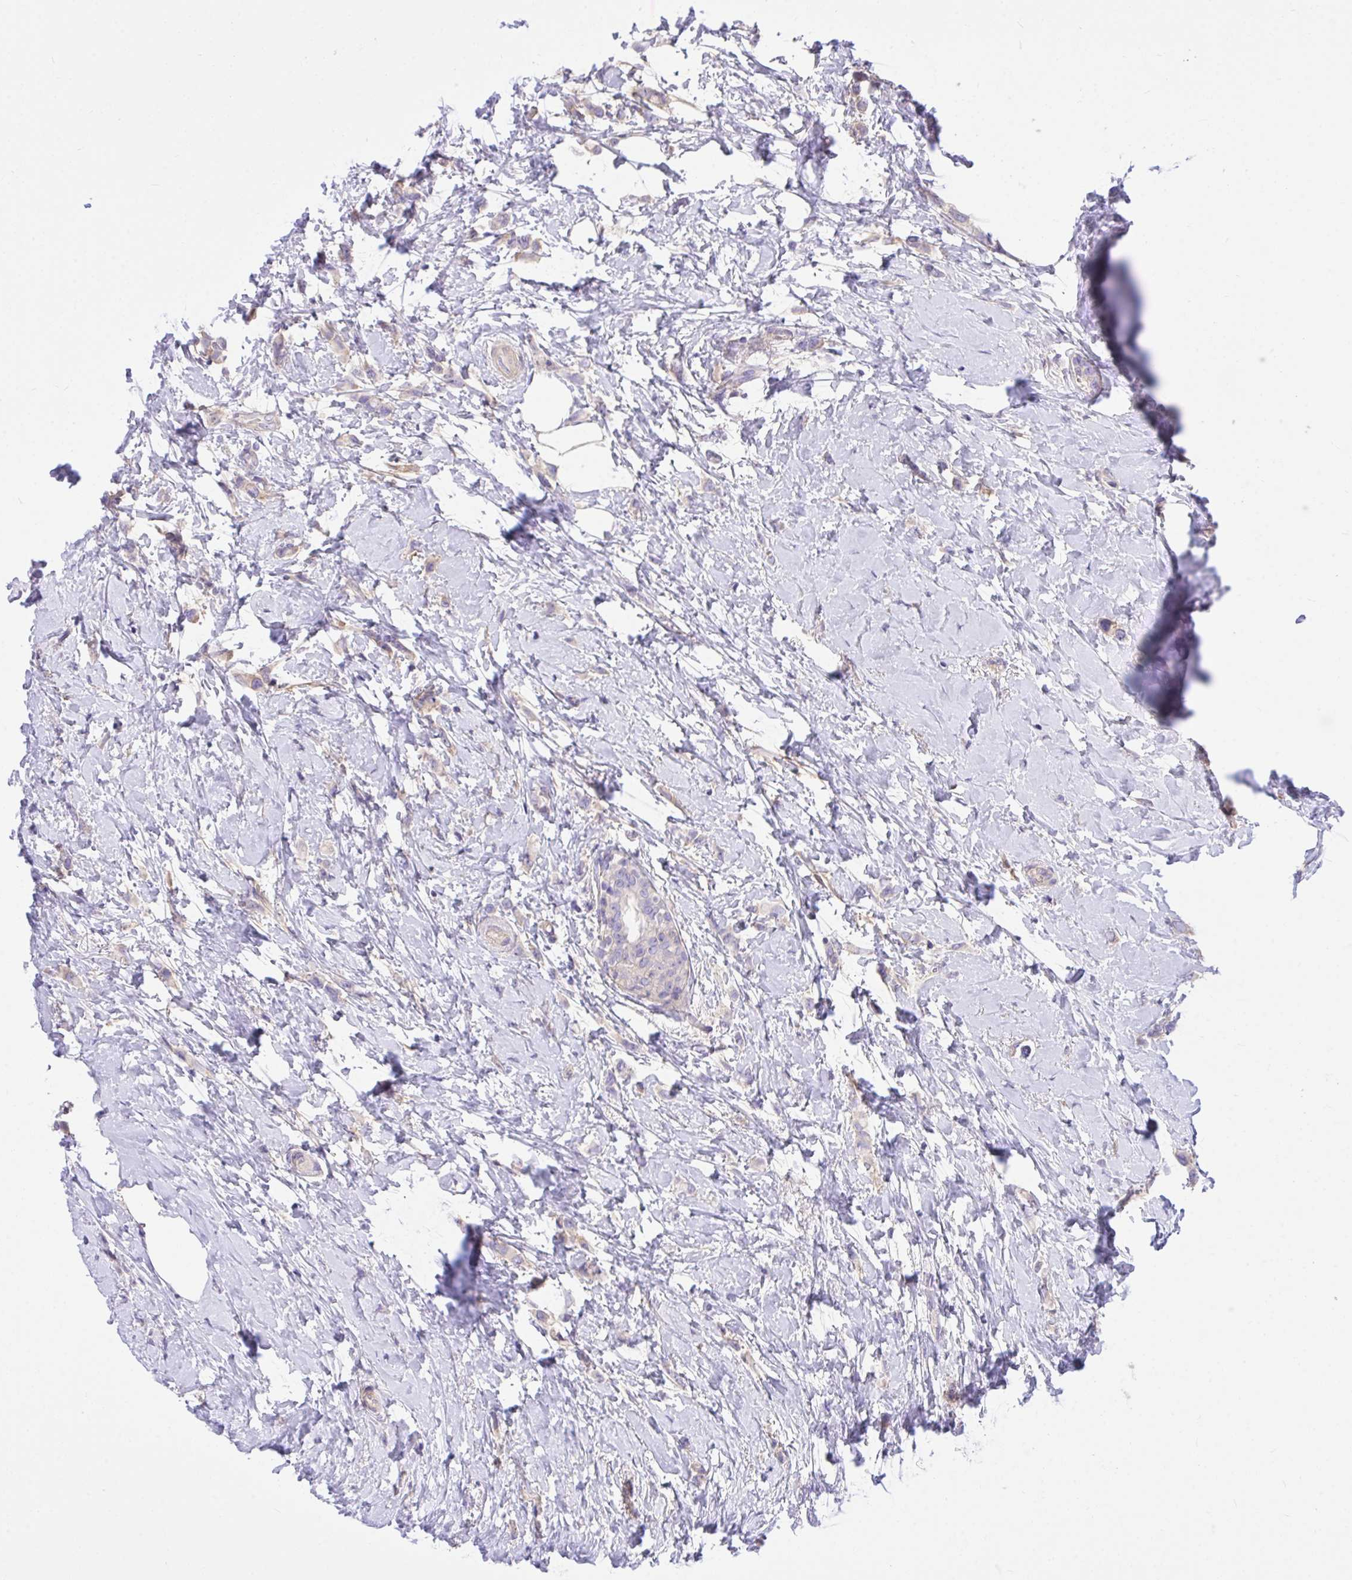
{"staining": {"intensity": "weak", "quantity": "<25%", "location": "cytoplasmic/membranous"}, "tissue": "breast cancer", "cell_type": "Tumor cells", "image_type": "cancer", "snomed": [{"axis": "morphology", "description": "Lobular carcinoma"}, {"axis": "topography", "description": "Breast"}], "caption": "Protein analysis of breast cancer shows no significant expression in tumor cells.", "gene": "TLN2", "patient": {"sex": "female", "age": 66}}